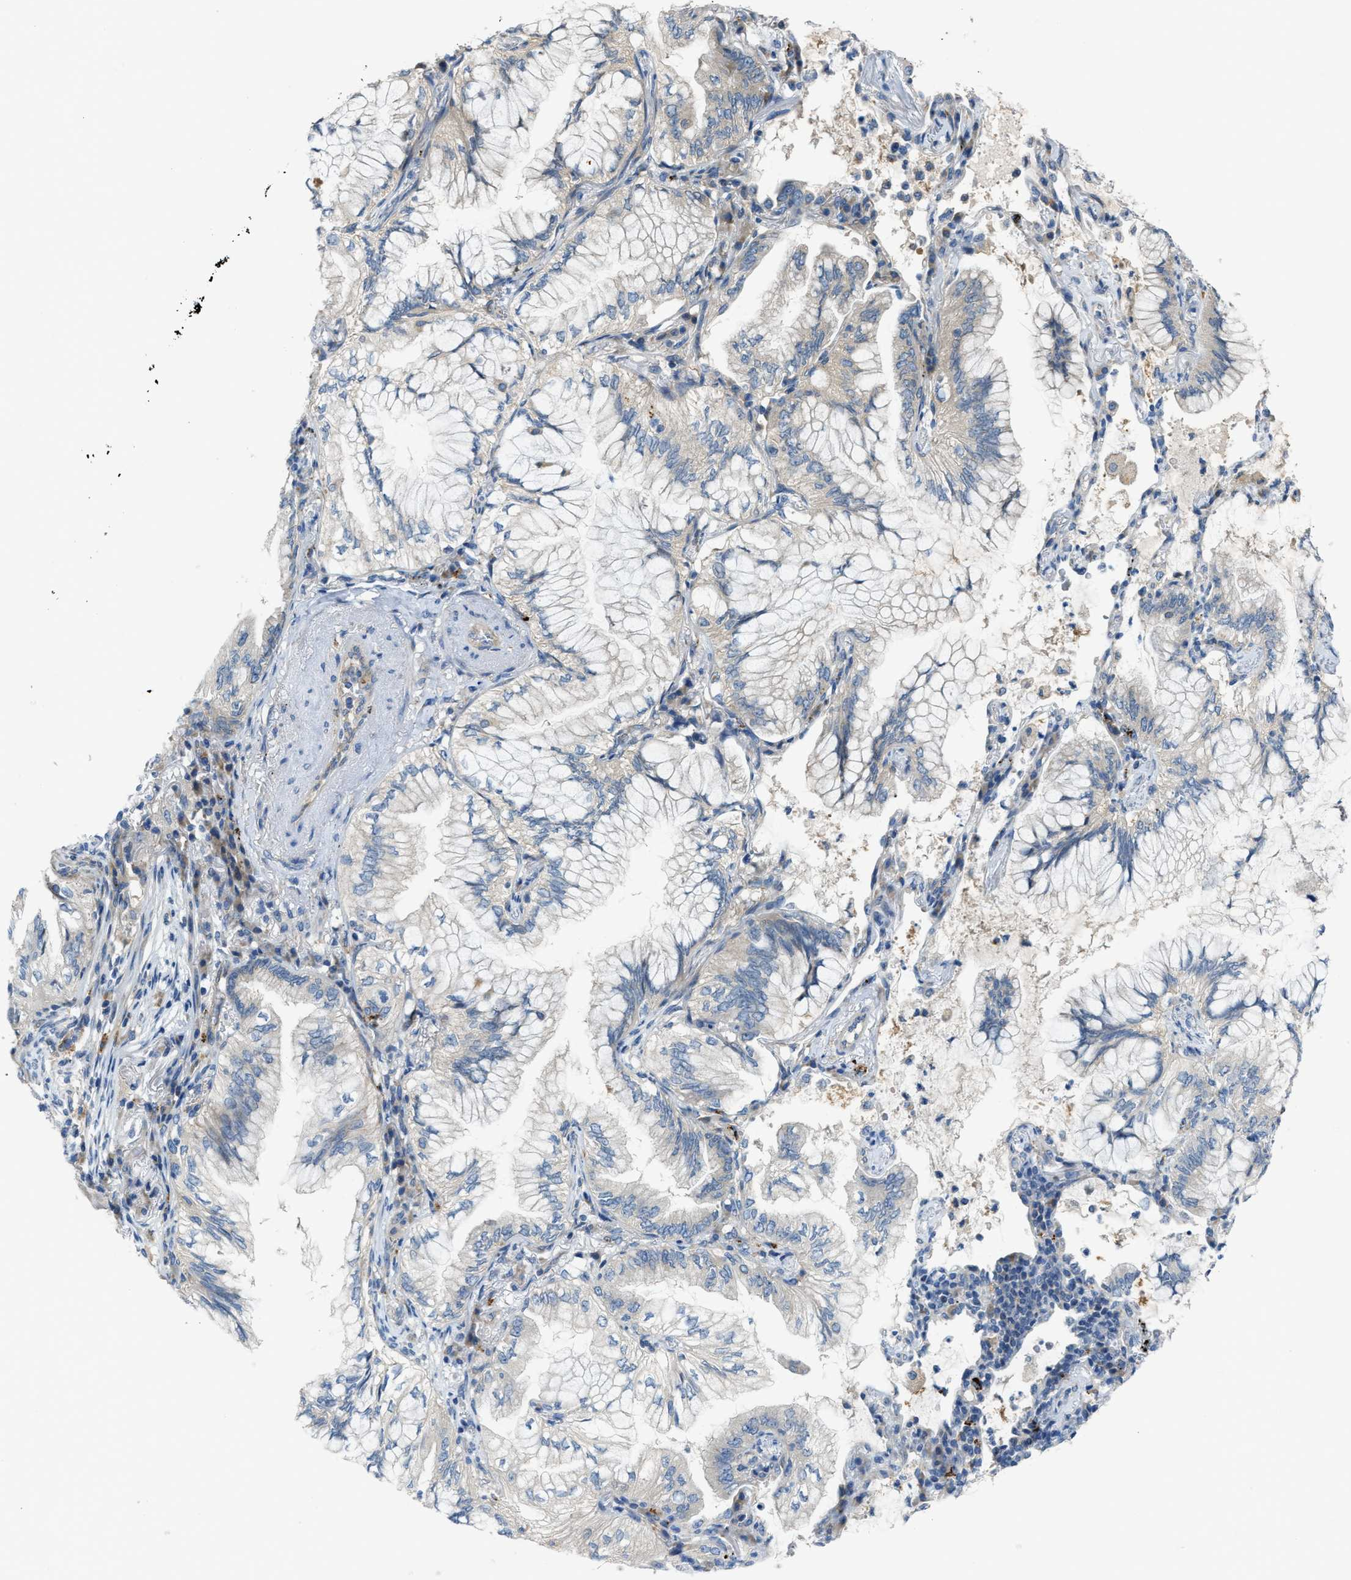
{"staining": {"intensity": "negative", "quantity": "none", "location": "none"}, "tissue": "lung cancer", "cell_type": "Tumor cells", "image_type": "cancer", "snomed": [{"axis": "morphology", "description": "Adenocarcinoma, NOS"}, {"axis": "topography", "description": "Lung"}], "caption": "An immunohistochemistry (IHC) micrograph of lung cancer (adenocarcinoma) is shown. There is no staining in tumor cells of lung cancer (adenocarcinoma).", "gene": "KLHDC10", "patient": {"sex": "female", "age": 70}}